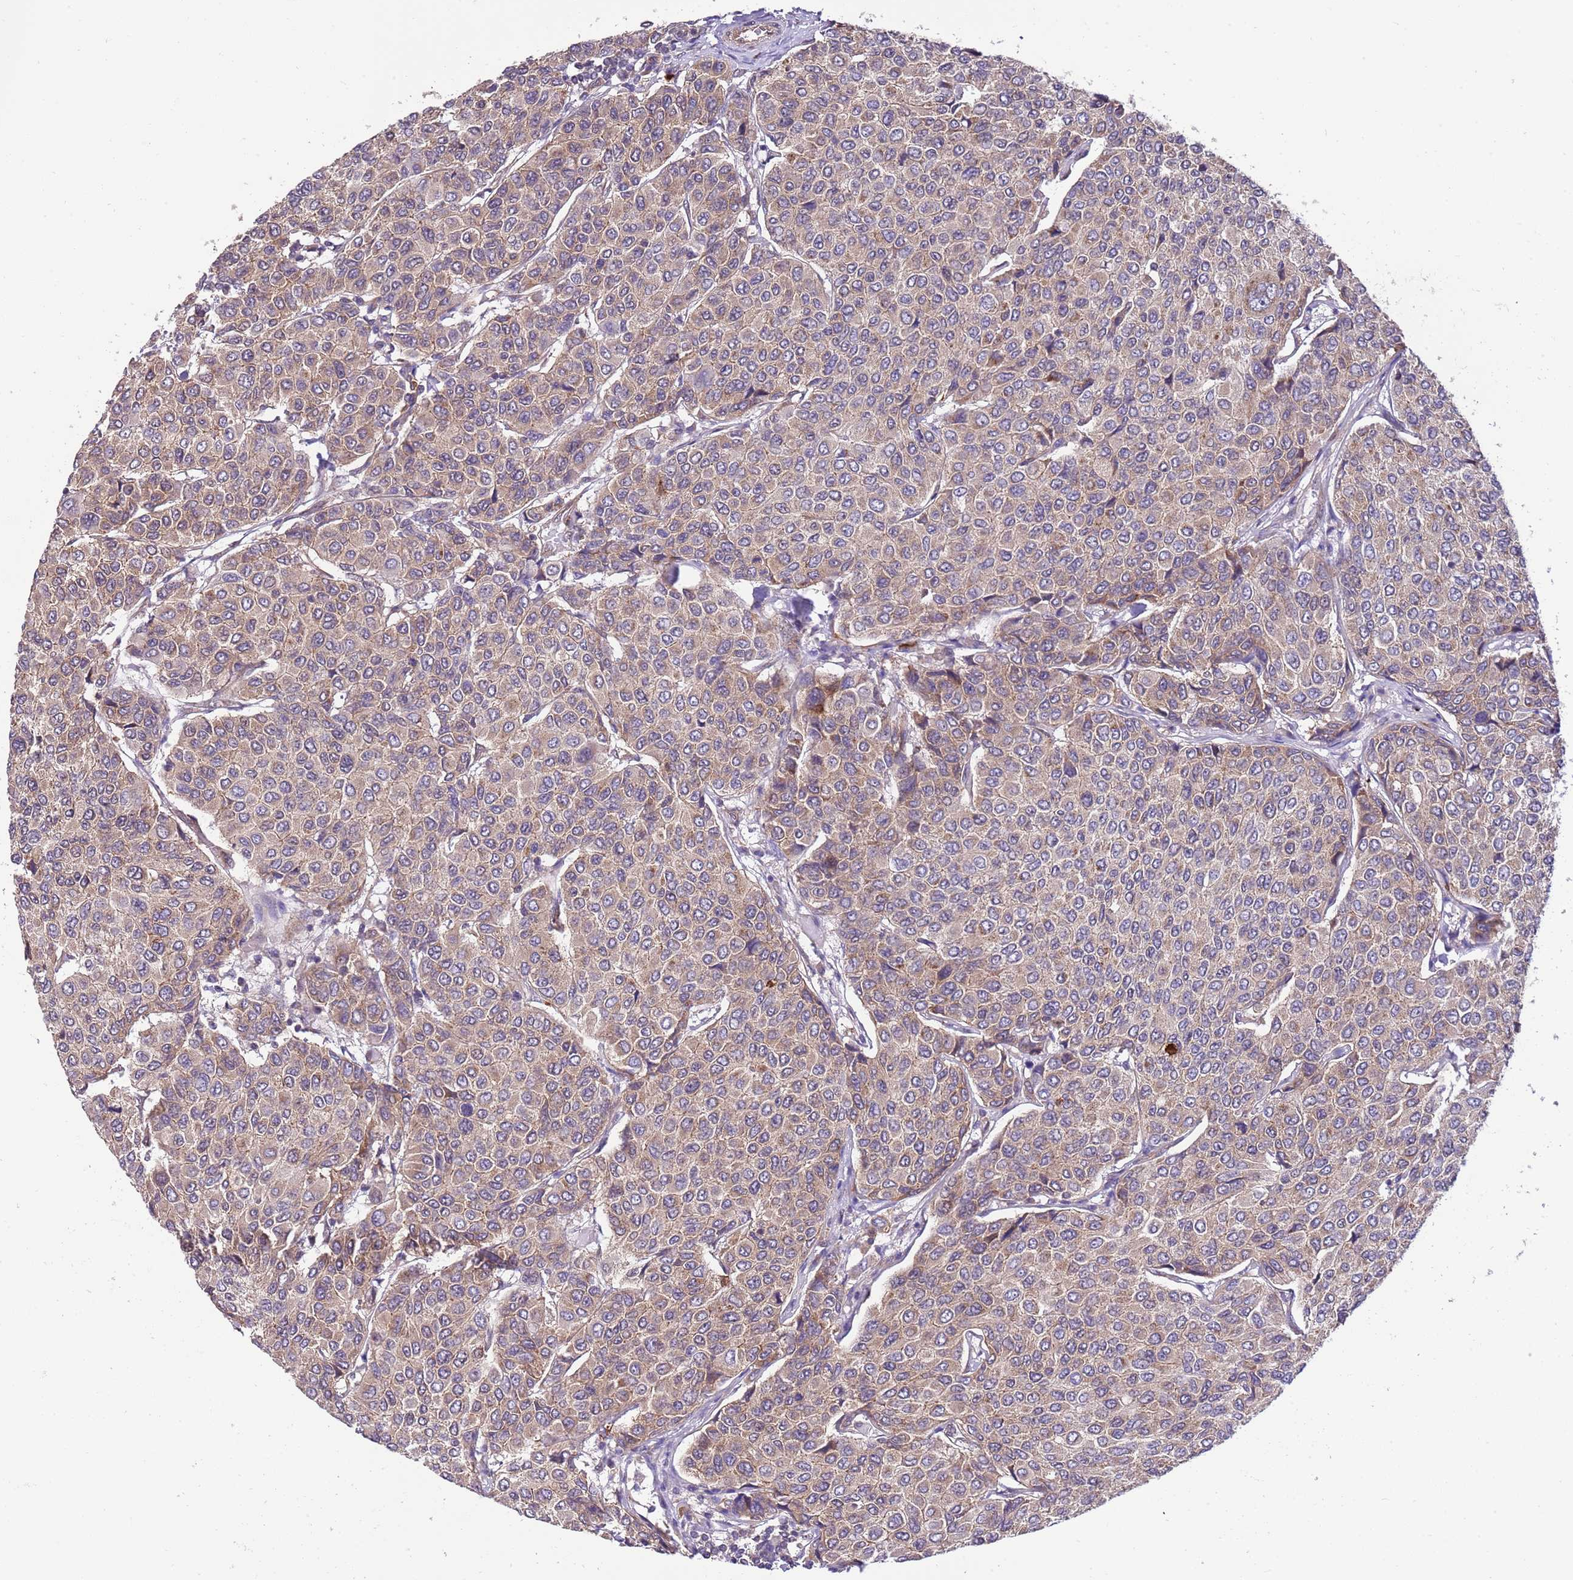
{"staining": {"intensity": "weak", "quantity": ">75%", "location": "cytoplasmic/membranous"}, "tissue": "breast cancer", "cell_type": "Tumor cells", "image_type": "cancer", "snomed": [{"axis": "morphology", "description": "Duct carcinoma"}, {"axis": "topography", "description": "Breast"}], "caption": "Invasive ductal carcinoma (breast) tissue displays weak cytoplasmic/membranous staining in approximately >75% of tumor cells", "gene": "DONSON", "patient": {"sex": "female", "age": 55}}